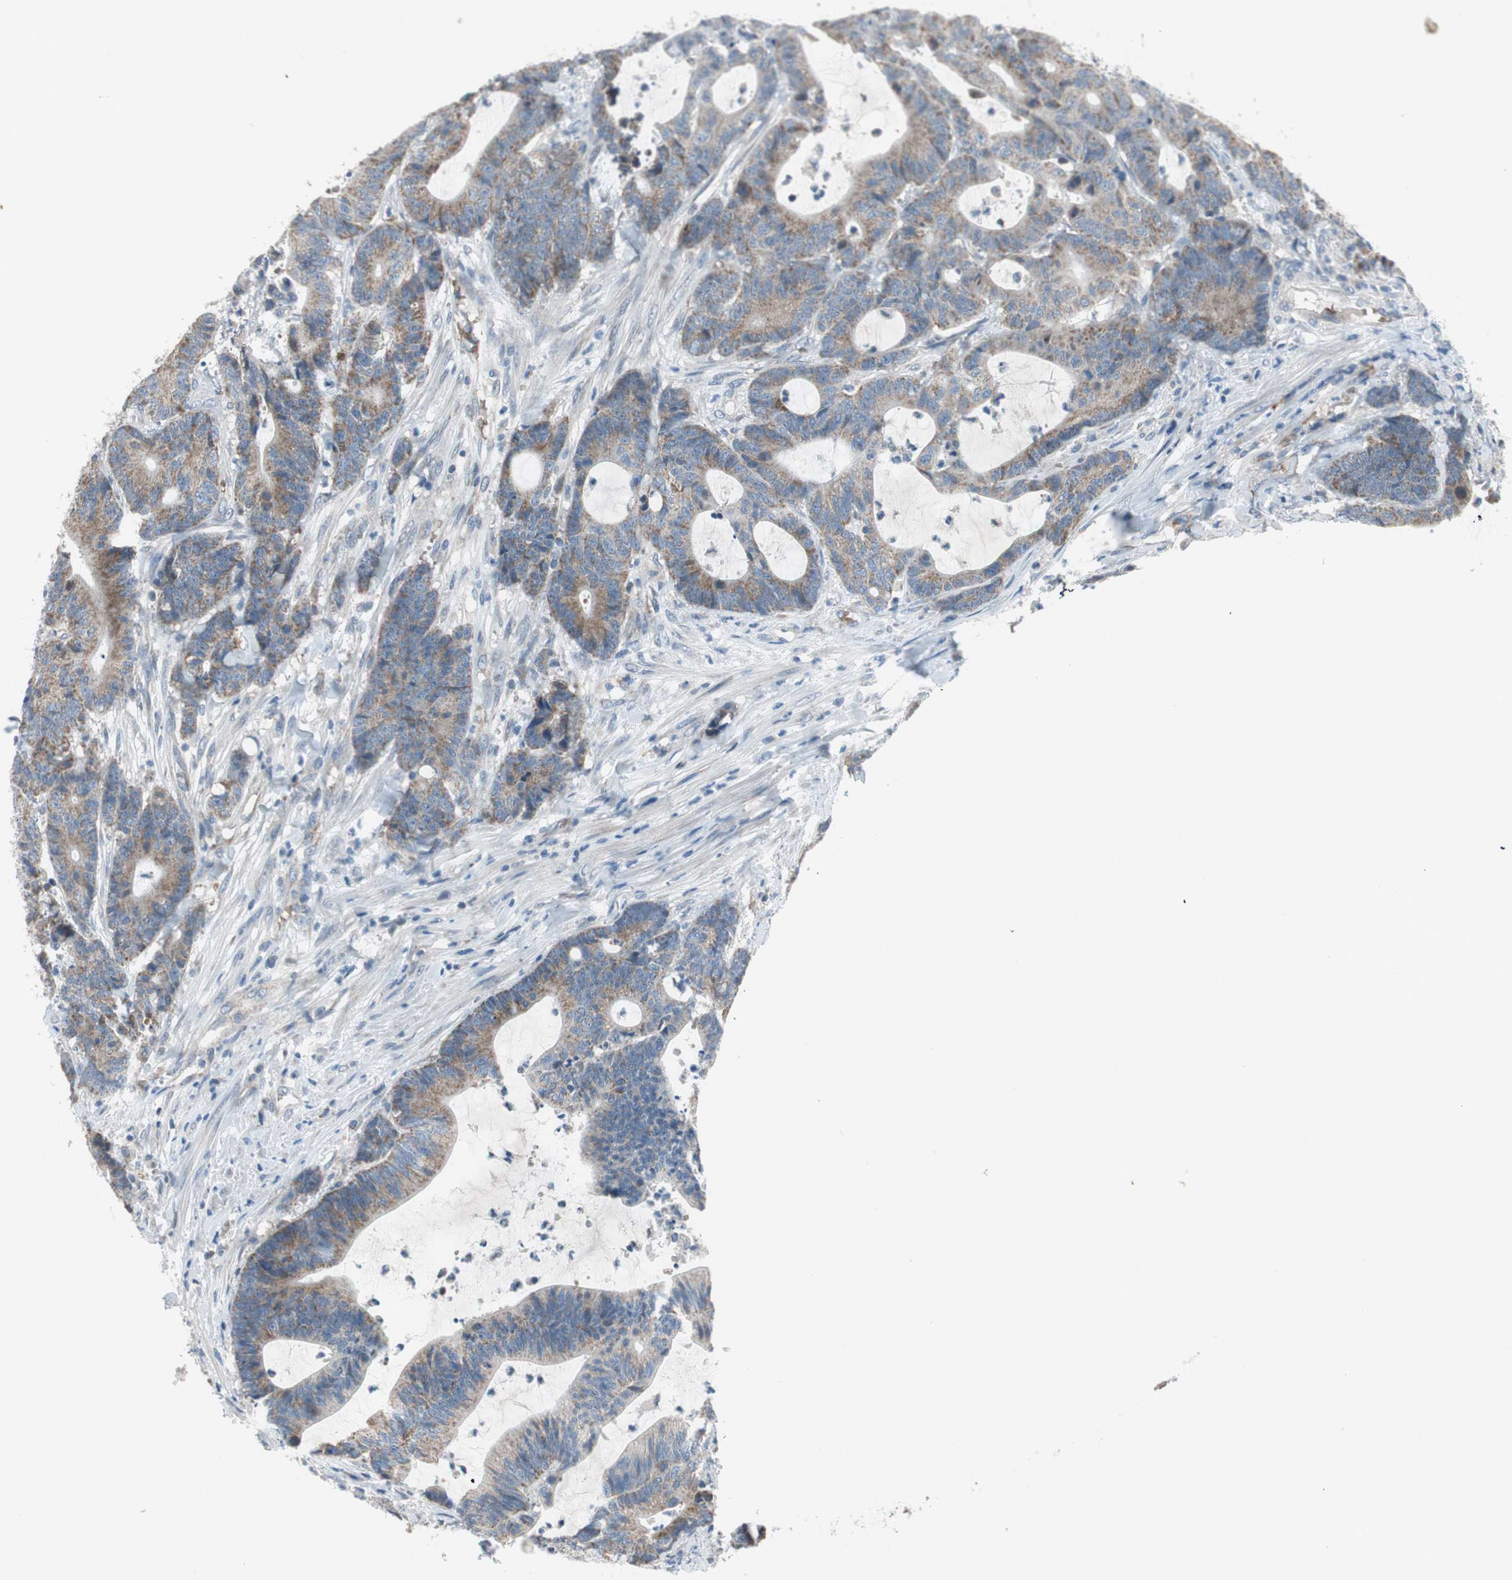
{"staining": {"intensity": "moderate", "quantity": ">75%", "location": "cytoplasmic/membranous"}, "tissue": "colorectal cancer", "cell_type": "Tumor cells", "image_type": "cancer", "snomed": [{"axis": "morphology", "description": "Adenocarcinoma, NOS"}, {"axis": "topography", "description": "Colon"}], "caption": "Colorectal cancer stained for a protein (brown) reveals moderate cytoplasmic/membranous positive expression in approximately >75% of tumor cells.", "gene": "GYPC", "patient": {"sex": "female", "age": 84}}